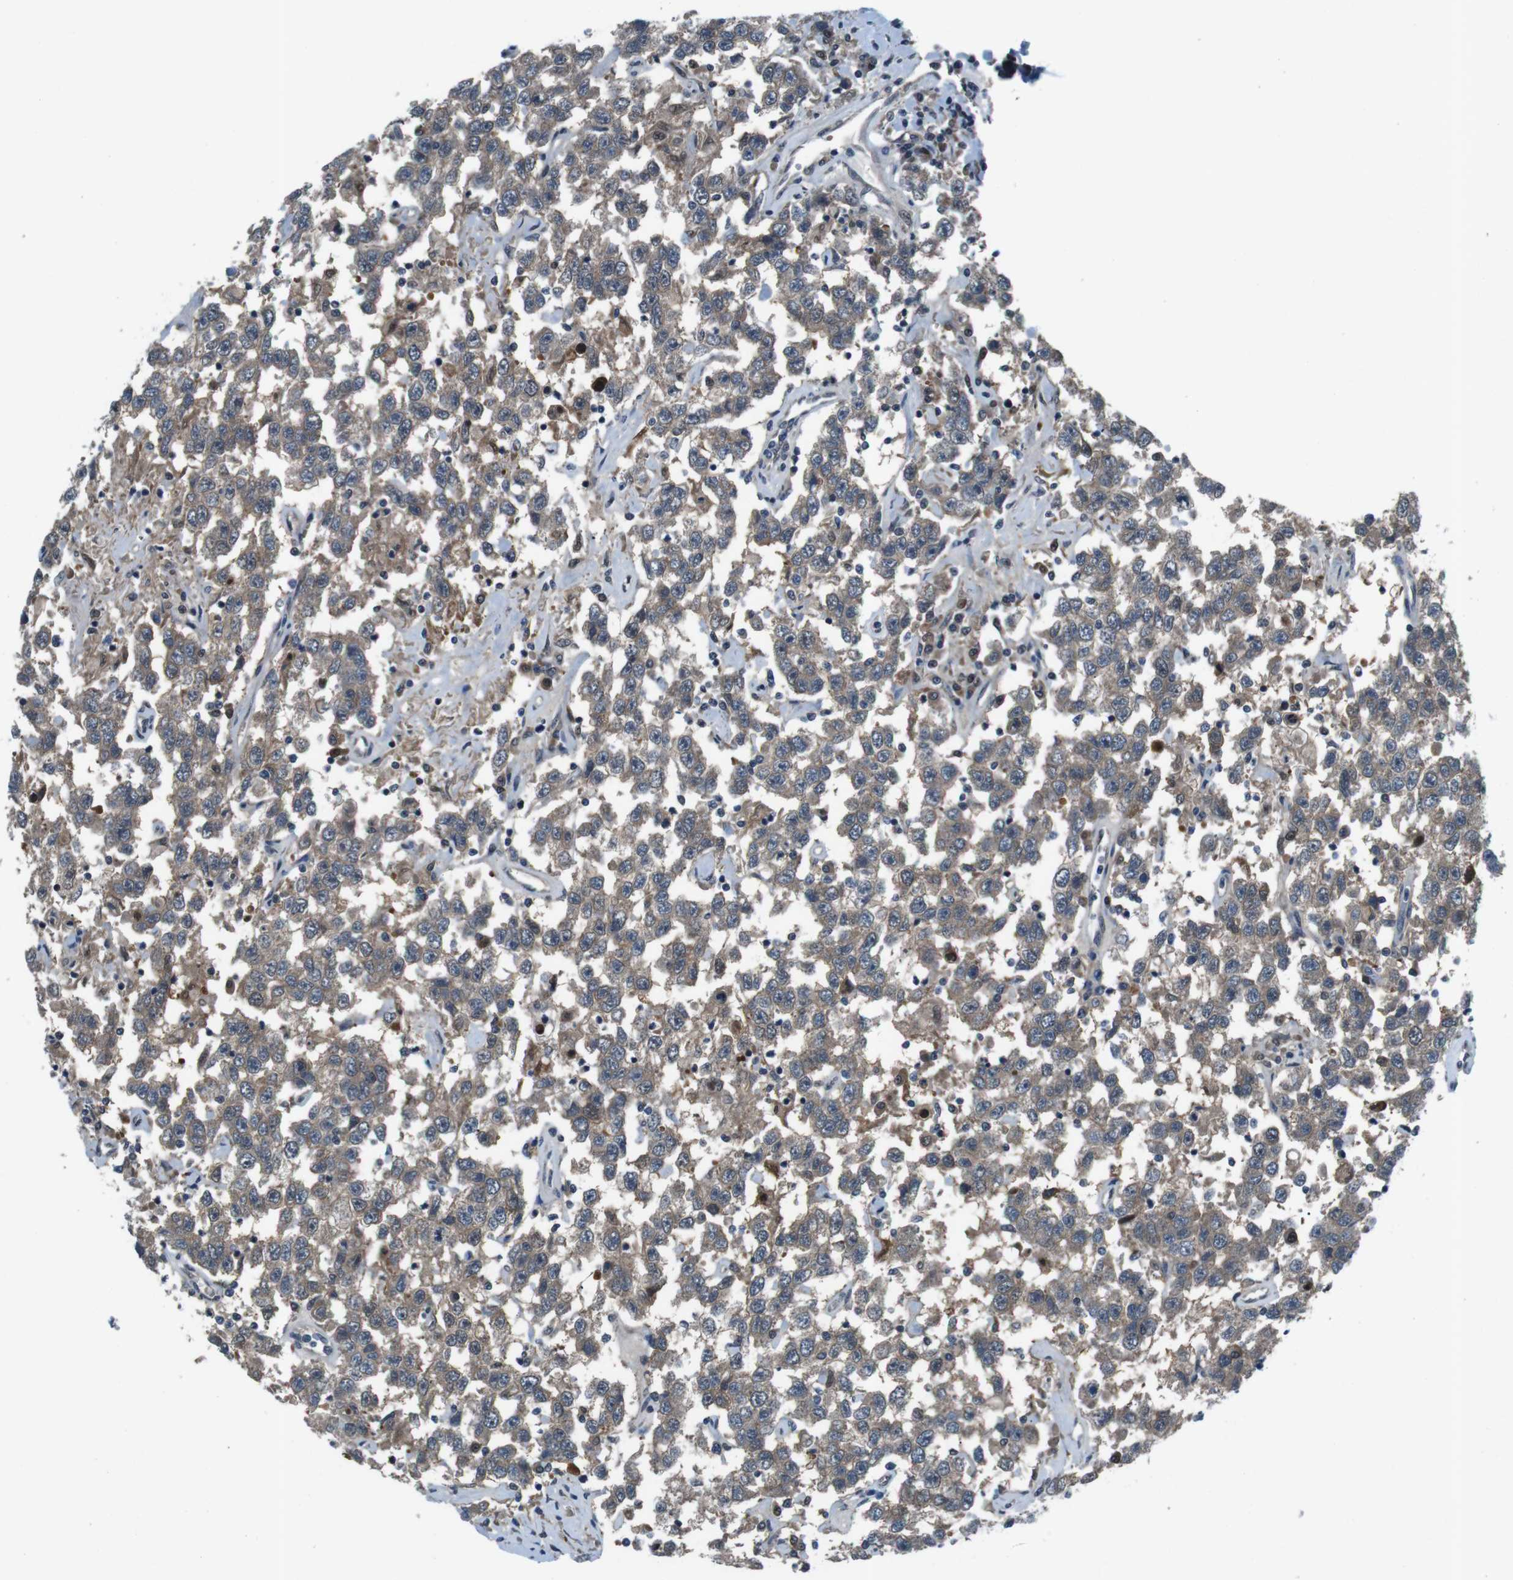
{"staining": {"intensity": "moderate", "quantity": ">75%", "location": "cytoplasmic/membranous"}, "tissue": "testis cancer", "cell_type": "Tumor cells", "image_type": "cancer", "snomed": [{"axis": "morphology", "description": "Seminoma, NOS"}, {"axis": "topography", "description": "Testis"}], "caption": "Immunohistochemical staining of human seminoma (testis) demonstrates medium levels of moderate cytoplasmic/membranous protein positivity in about >75% of tumor cells. (Brightfield microscopy of DAB IHC at high magnification).", "gene": "LRP5", "patient": {"sex": "male", "age": 41}}